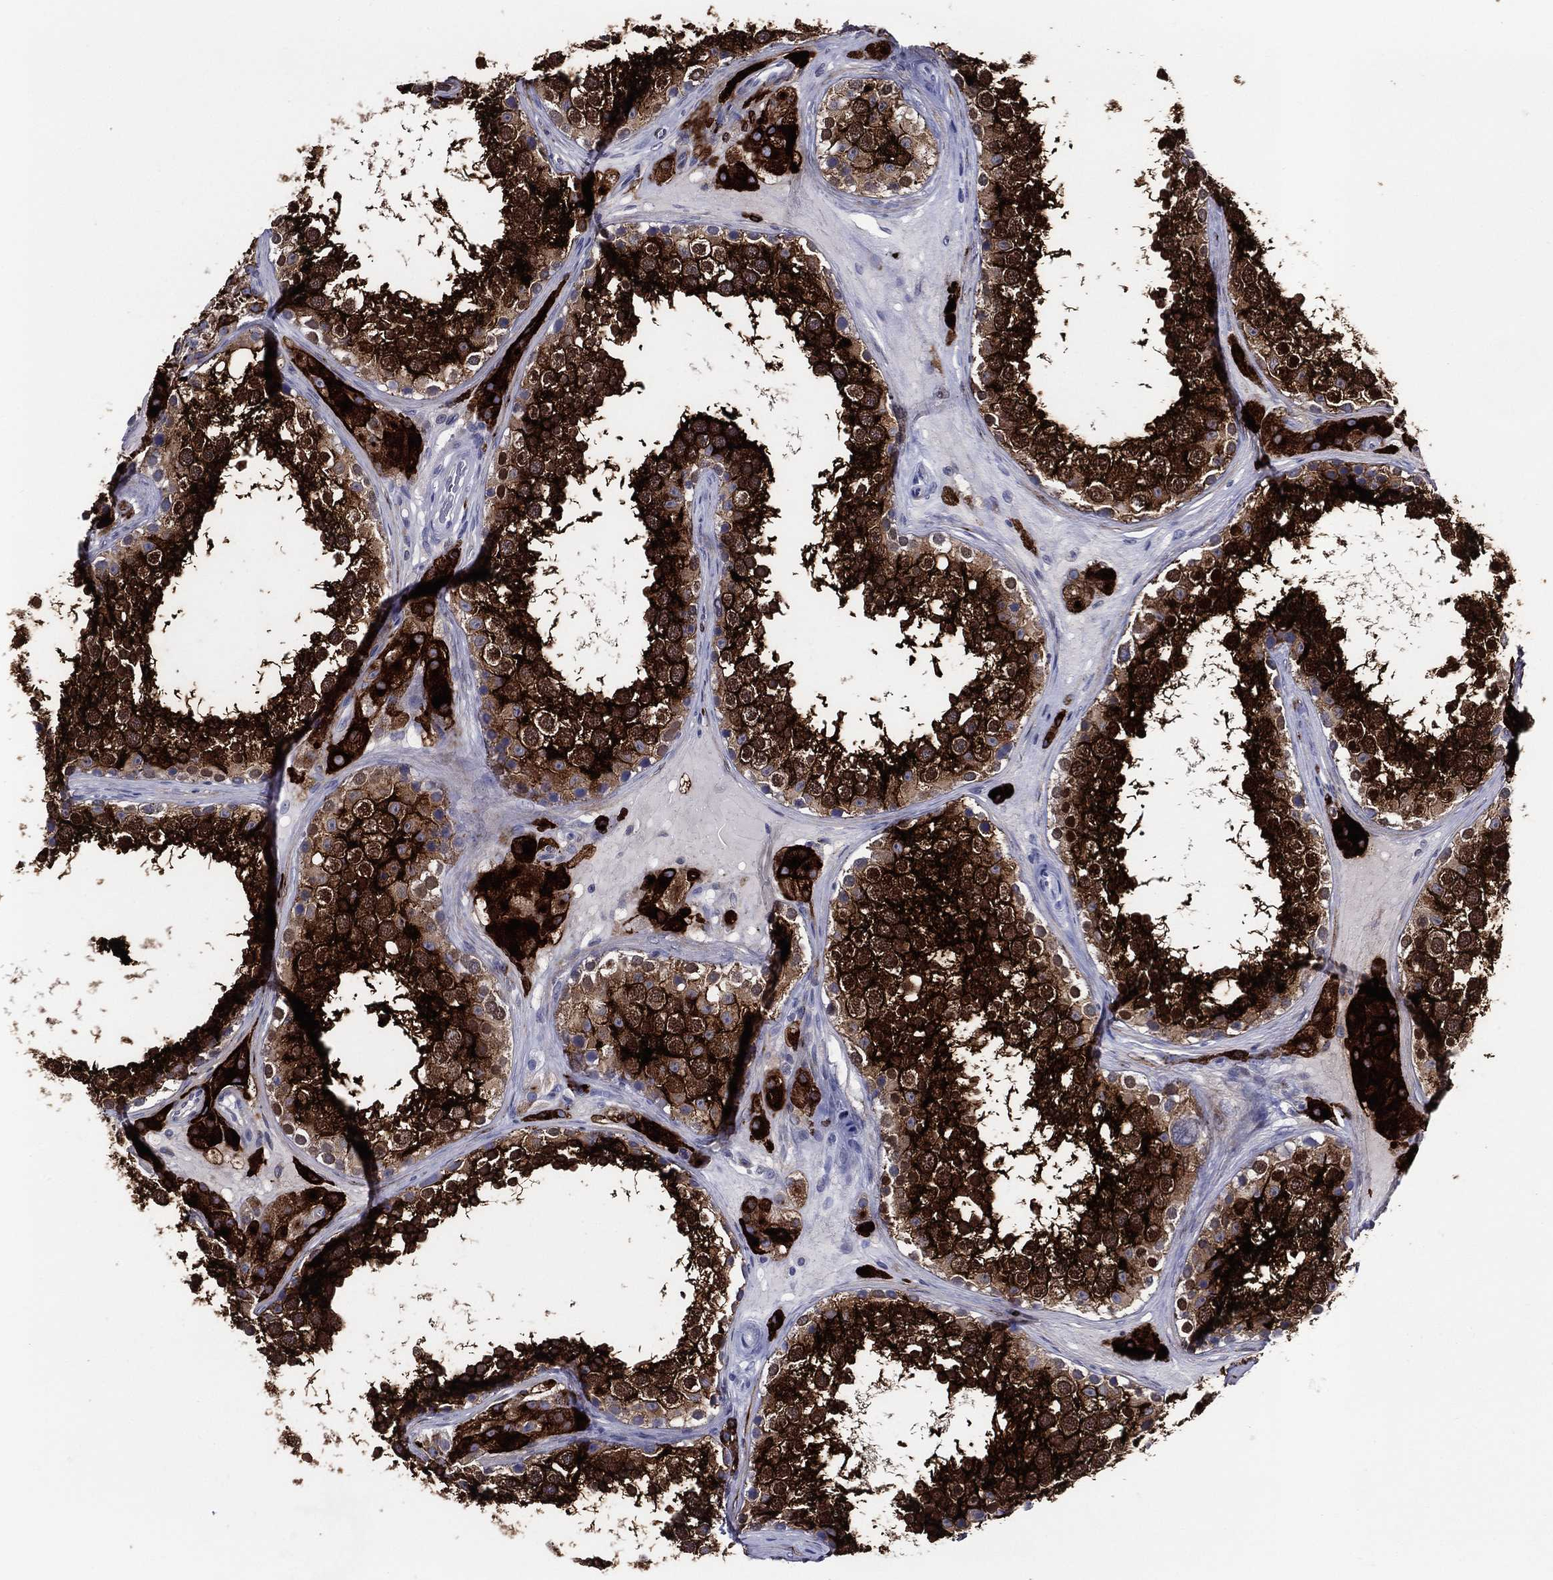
{"staining": {"intensity": "strong", "quantity": ">75%", "location": "cytoplasmic/membranous,nuclear"}, "tissue": "testis", "cell_type": "Cells in seminiferous ducts", "image_type": "normal", "snomed": [{"axis": "morphology", "description": "Normal tissue, NOS"}, {"axis": "topography", "description": "Testis"}], "caption": "IHC of normal testis exhibits high levels of strong cytoplasmic/membranous,nuclear staining in approximately >75% of cells in seminiferous ducts.", "gene": "ACE2", "patient": {"sex": "male", "age": 41}}